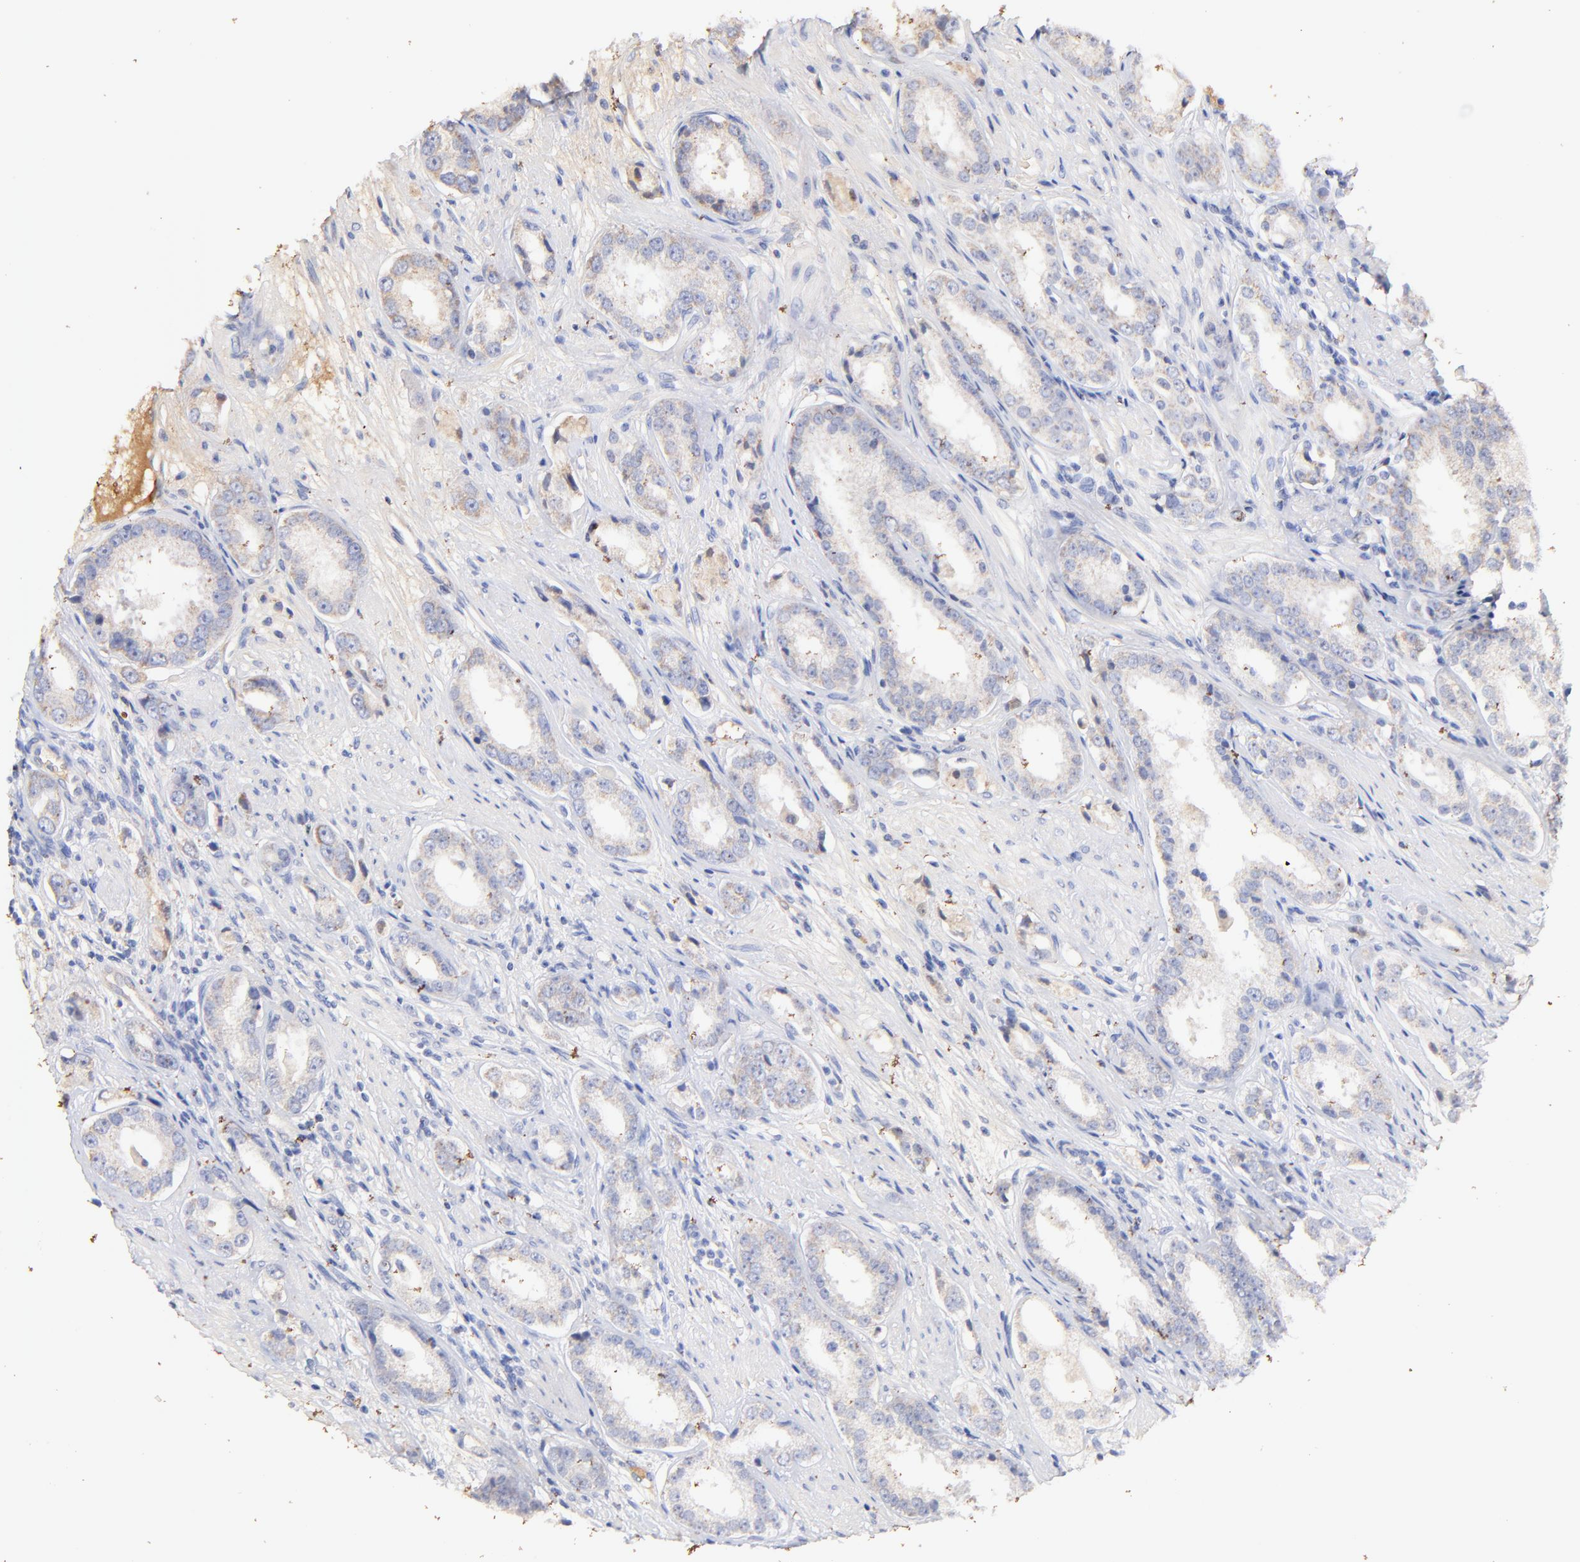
{"staining": {"intensity": "weak", "quantity": "<25%", "location": "cytoplasmic/membranous"}, "tissue": "prostate cancer", "cell_type": "Tumor cells", "image_type": "cancer", "snomed": [{"axis": "morphology", "description": "Adenocarcinoma, Medium grade"}, {"axis": "topography", "description": "Prostate"}], "caption": "DAB (3,3'-diaminobenzidine) immunohistochemical staining of human prostate cancer exhibits no significant positivity in tumor cells.", "gene": "IGLV7-43", "patient": {"sex": "male", "age": 53}}